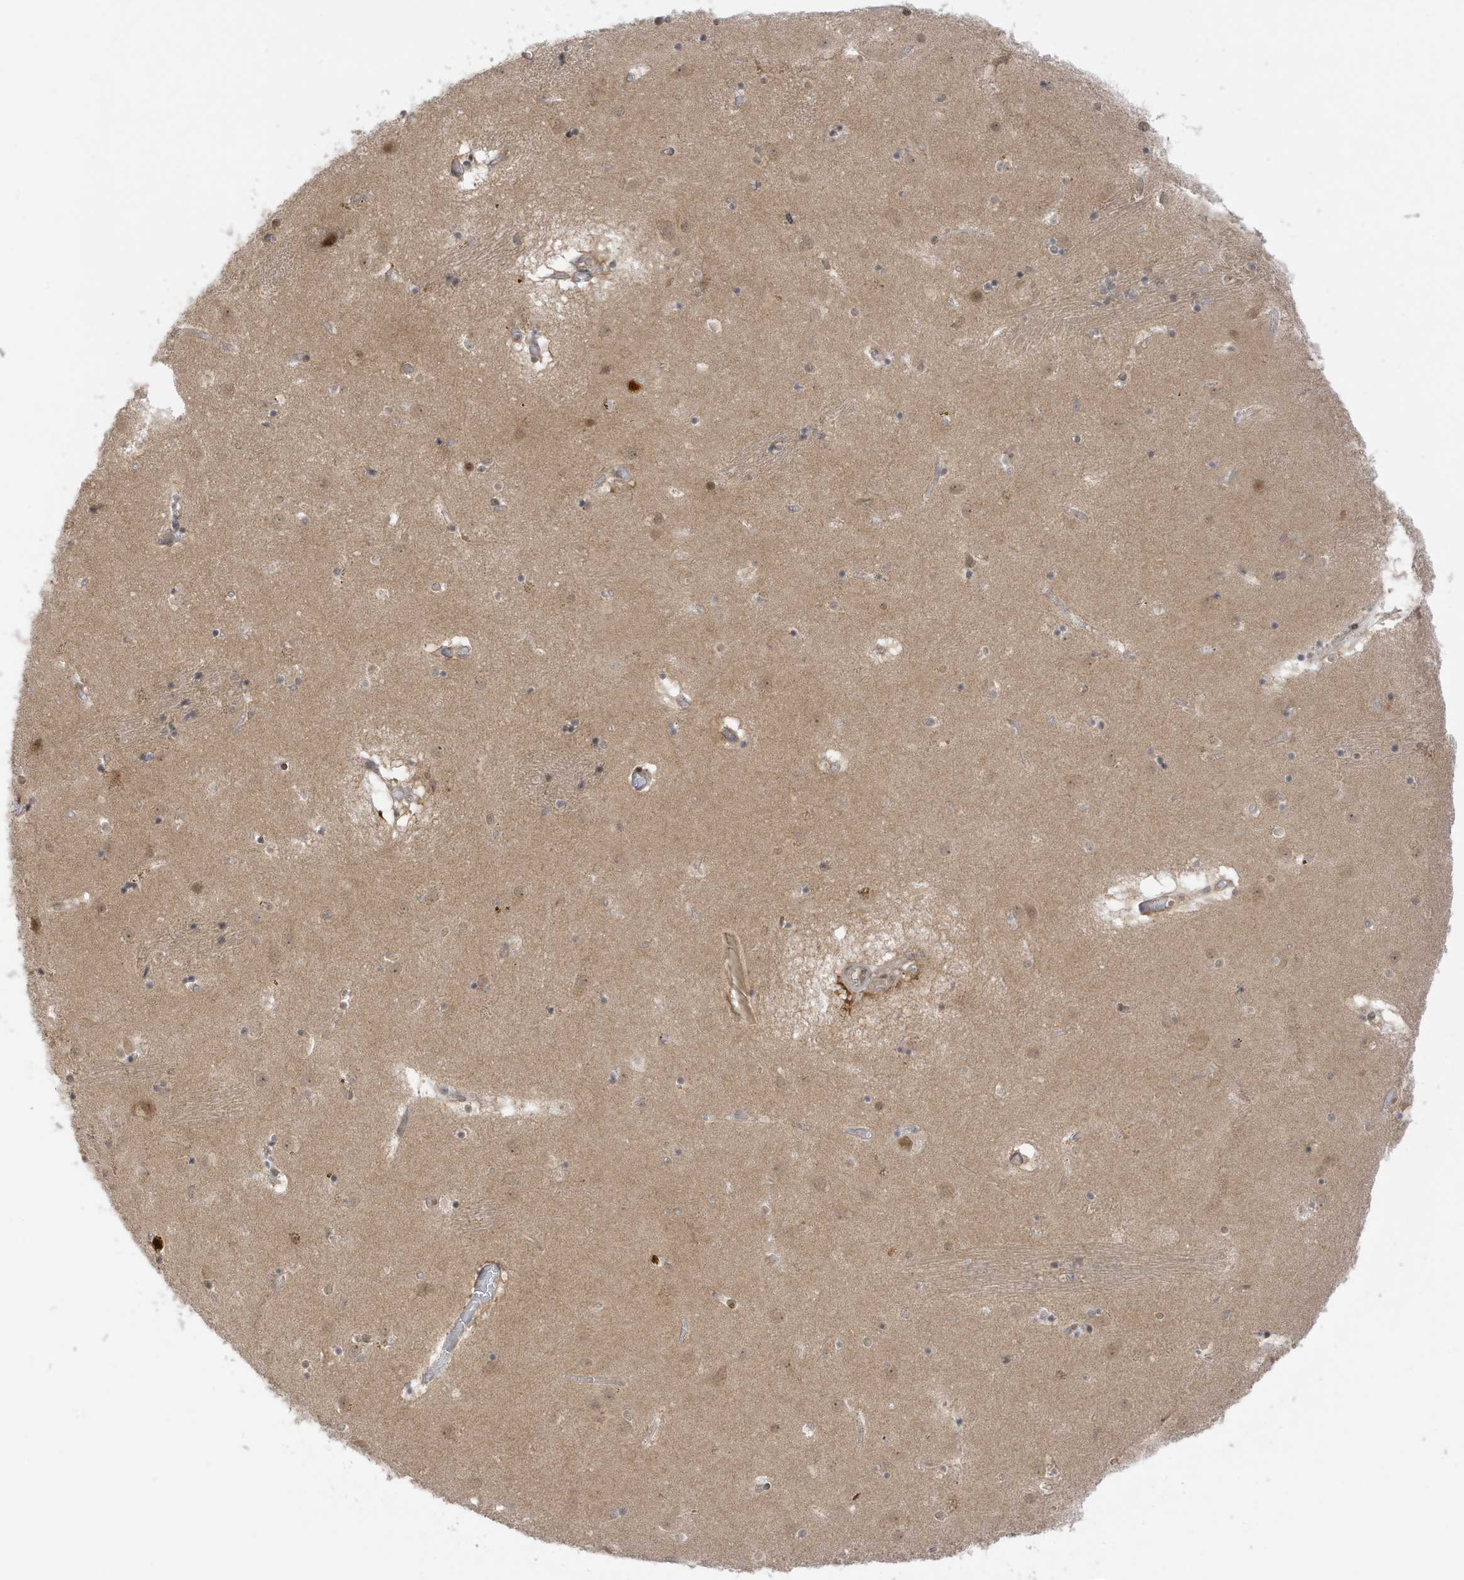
{"staining": {"intensity": "weak", "quantity": "<25%", "location": "nuclear"}, "tissue": "caudate", "cell_type": "Glial cells", "image_type": "normal", "snomed": [{"axis": "morphology", "description": "Normal tissue, NOS"}, {"axis": "topography", "description": "Lateral ventricle wall"}], "caption": "Immunohistochemistry (IHC) of unremarkable human caudate displays no staining in glial cells. The staining is performed using DAB brown chromogen with nuclei counter-stained in using hematoxylin.", "gene": "TAB3", "patient": {"sex": "male", "age": 70}}